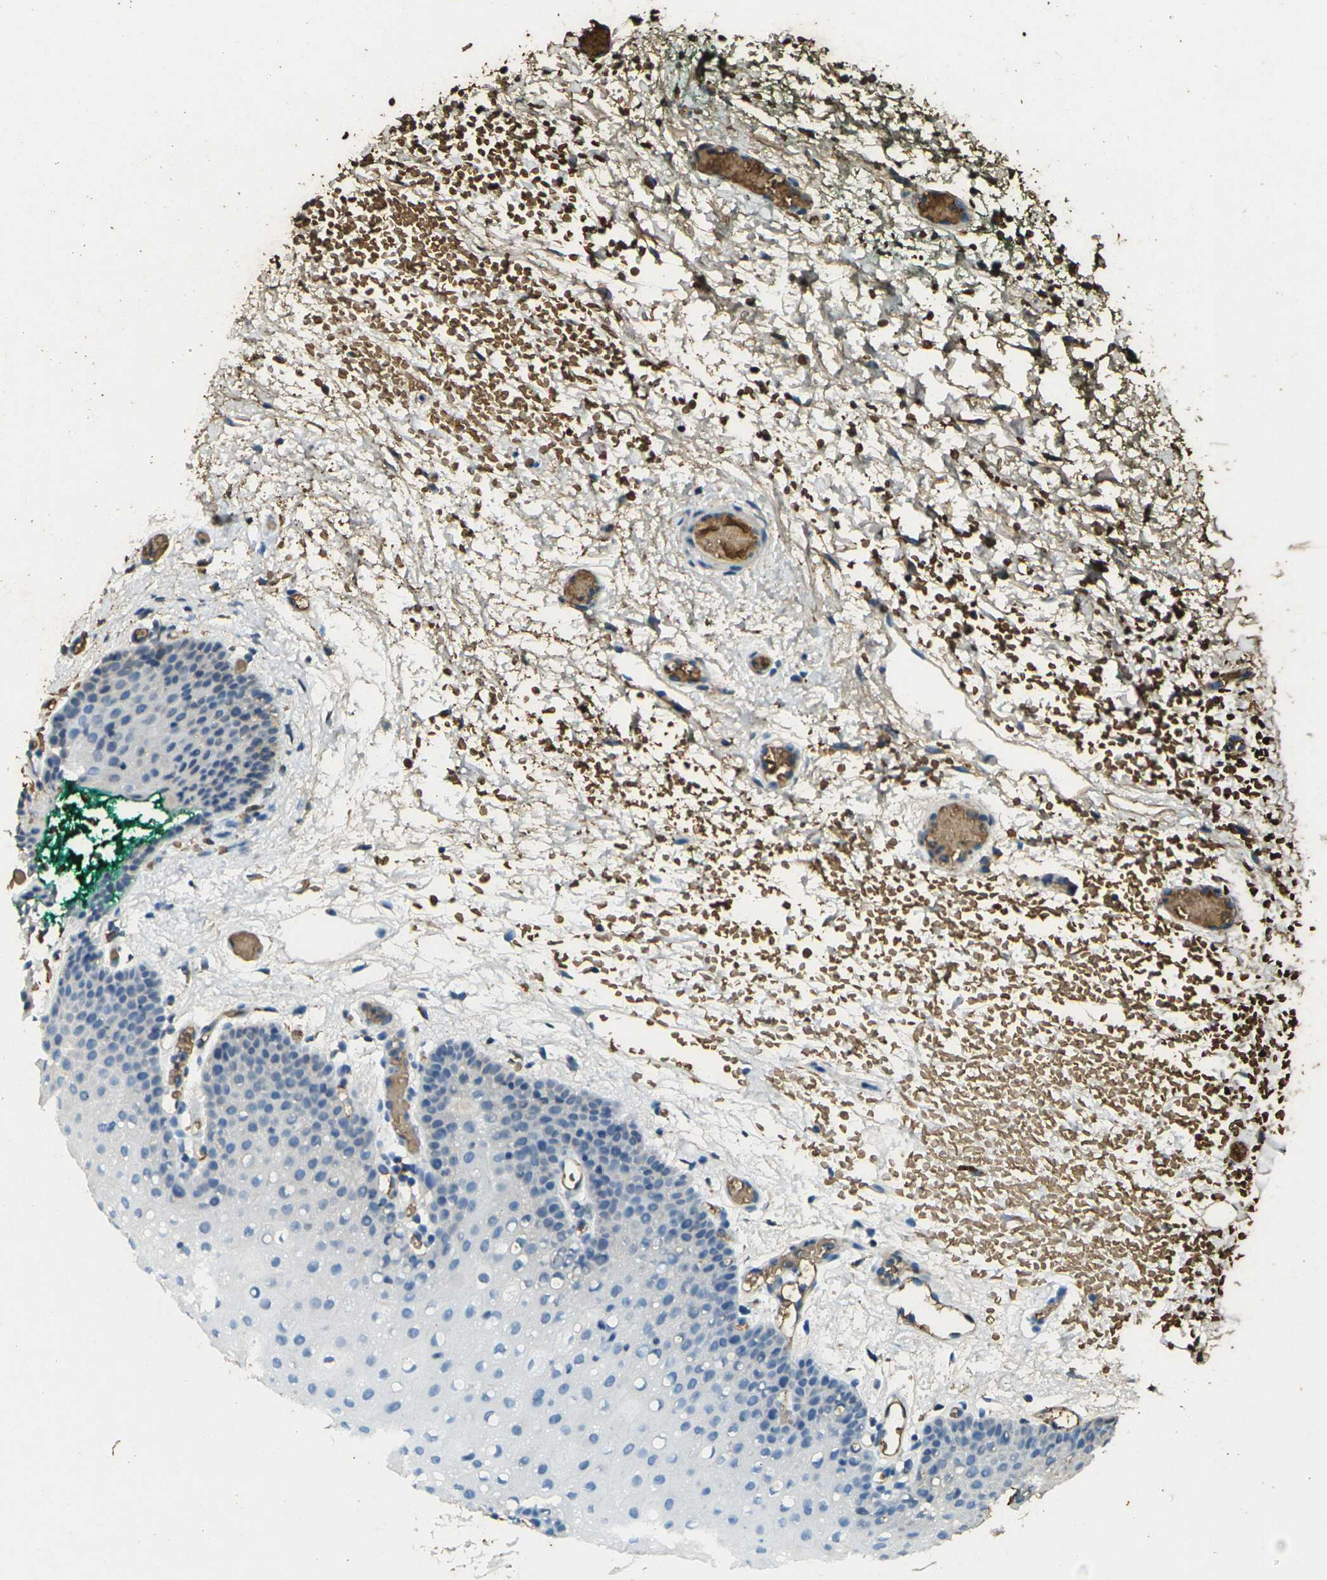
{"staining": {"intensity": "weak", "quantity": "<25%", "location": "cytoplasmic/membranous"}, "tissue": "oral mucosa", "cell_type": "Squamous epithelial cells", "image_type": "normal", "snomed": [{"axis": "morphology", "description": "Normal tissue, NOS"}, {"axis": "morphology", "description": "Squamous cell carcinoma, NOS"}, {"axis": "topography", "description": "Oral tissue"}, {"axis": "topography", "description": "Salivary gland"}, {"axis": "topography", "description": "Head-Neck"}], "caption": "This is a image of immunohistochemistry (IHC) staining of unremarkable oral mucosa, which shows no staining in squamous epithelial cells. (DAB (3,3'-diaminobenzidine) immunohistochemistry (IHC) with hematoxylin counter stain).", "gene": "HBB", "patient": {"sex": "female", "age": 62}}